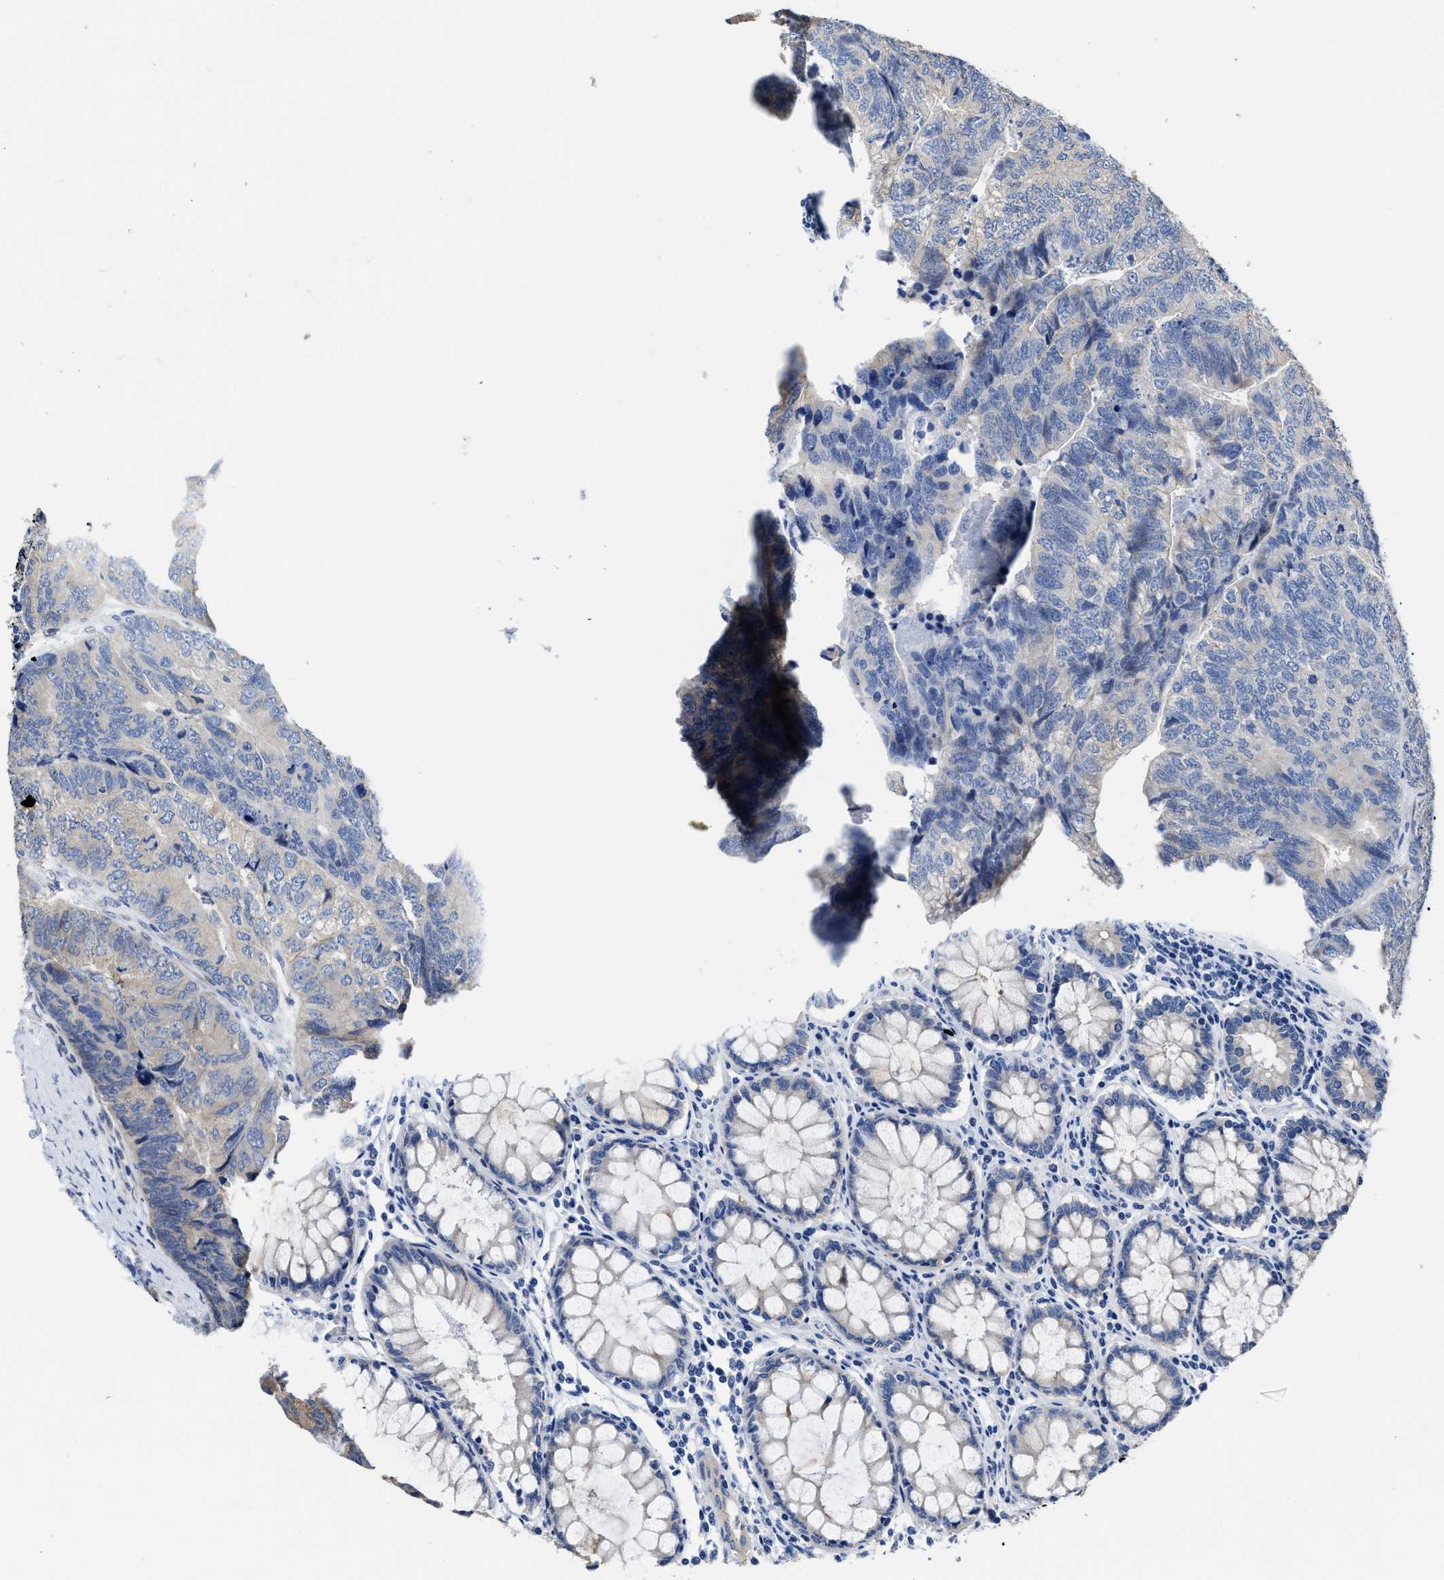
{"staining": {"intensity": "weak", "quantity": "<25%", "location": "cytoplasmic/membranous"}, "tissue": "colorectal cancer", "cell_type": "Tumor cells", "image_type": "cancer", "snomed": [{"axis": "morphology", "description": "Normal tissue, NOS"}, {"axis": "morphology", "description": "Adenocarcinoma, NOS"}, {"axis": "topography", "description": "Rectum"}], "caption": "Adenocarcinoma (colorectal) was stained to show a protein in brown. There is no significant positivity in tumor cells.", "gene": "HOOK1", "patient": {"sex": "female", "age": 66}}